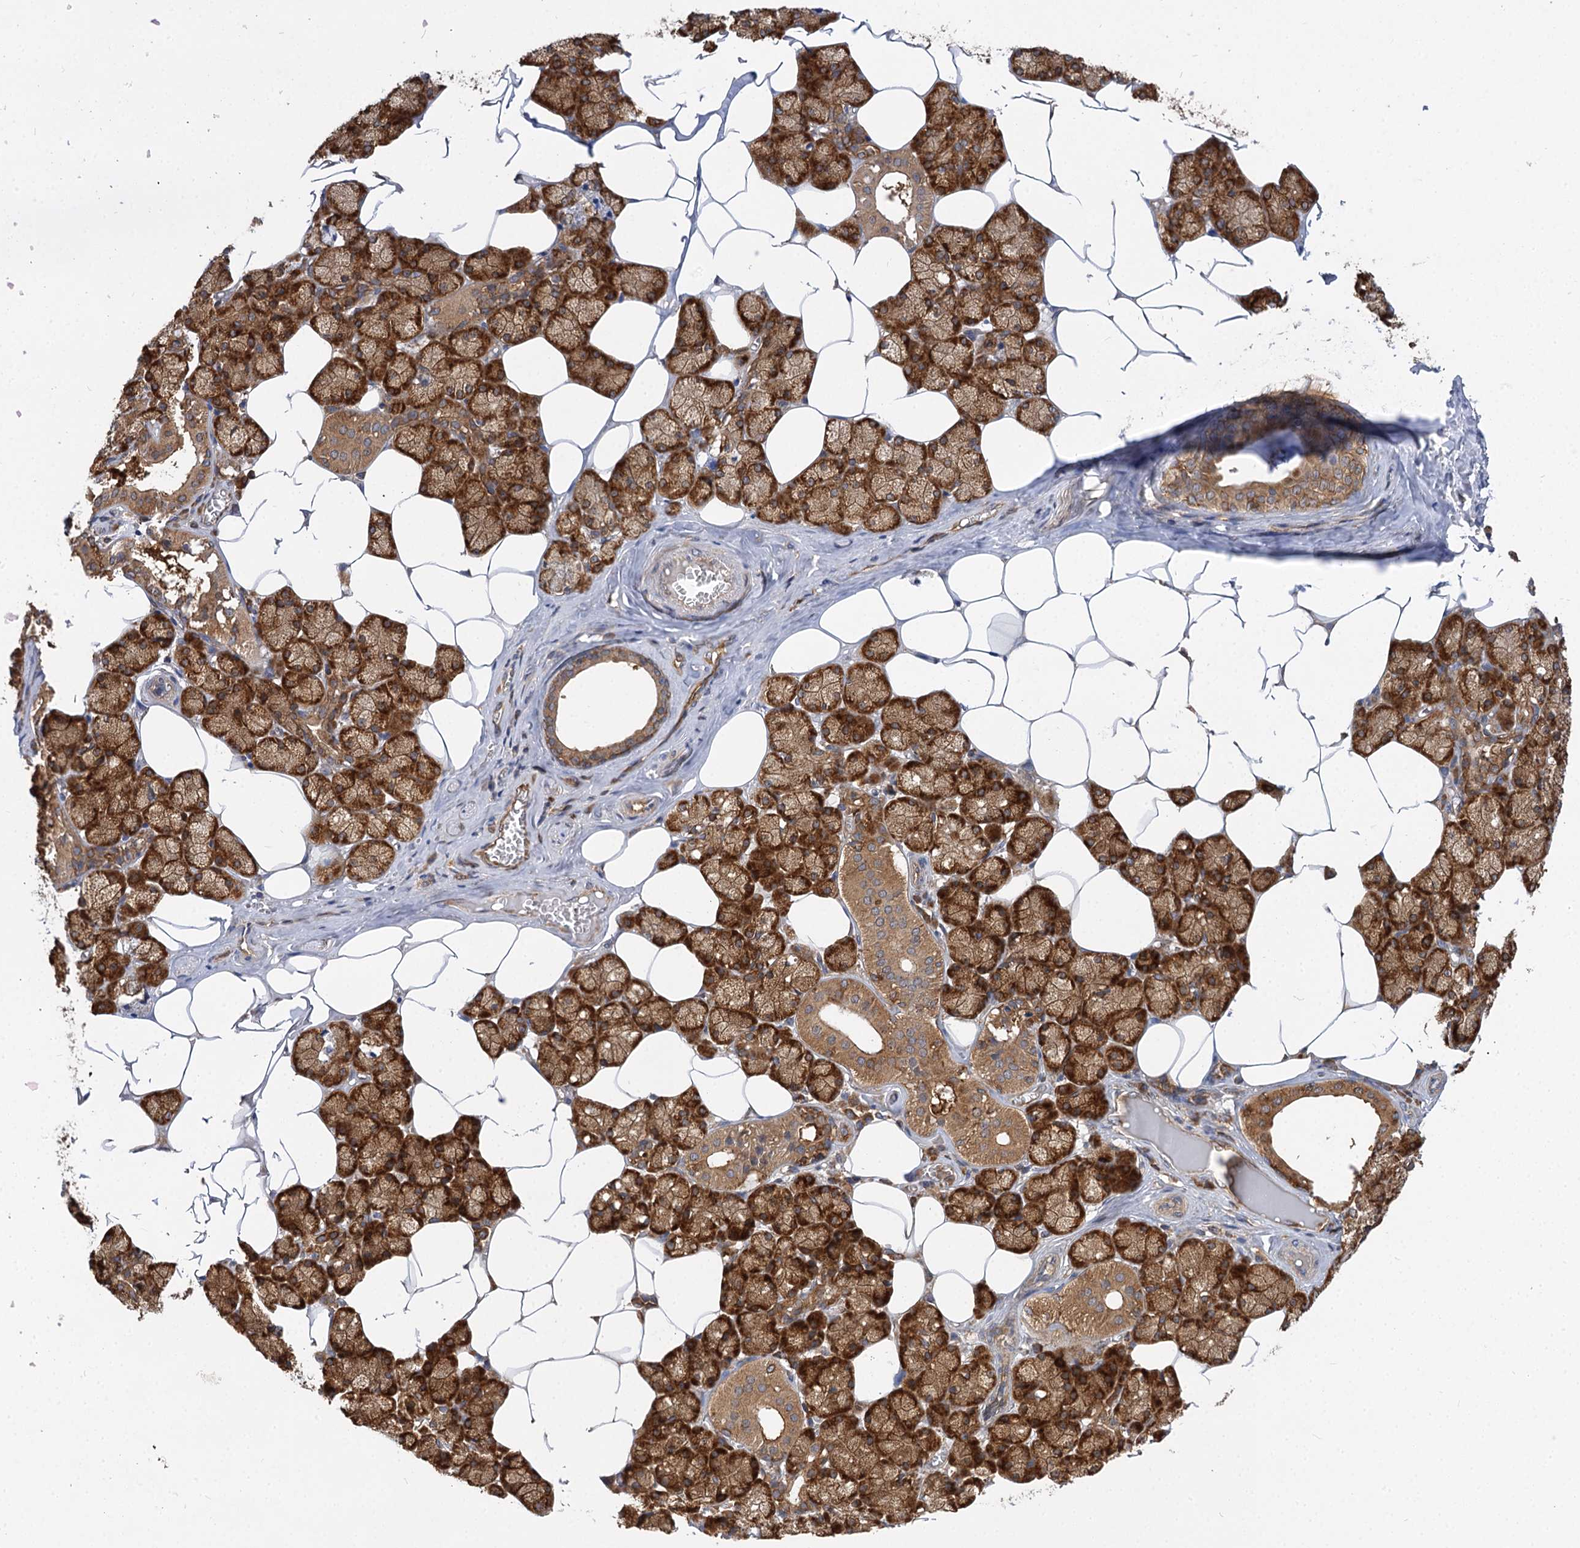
{"staining": {"intensity": "strong", "quantity": ">75%", "location": "cytoplasmic/membranous"}, "tissue": "salivary gland", "cell_type": "Glandular cells", "image_type": "normal", "snomed": [{"axis": "morphology", "description": "Normal tissue, NOS"}, {"axis": "topography", "description": "Salivary gland"}], "caption": "DAB immunohistochemical staining of unremarkable human salivary gland shows strong cytoplasmic/membranous protein positivity in approximately >75% of glandular cells.", "gene": "PACS1", "patient": {"sex": "male", "age": 62}}